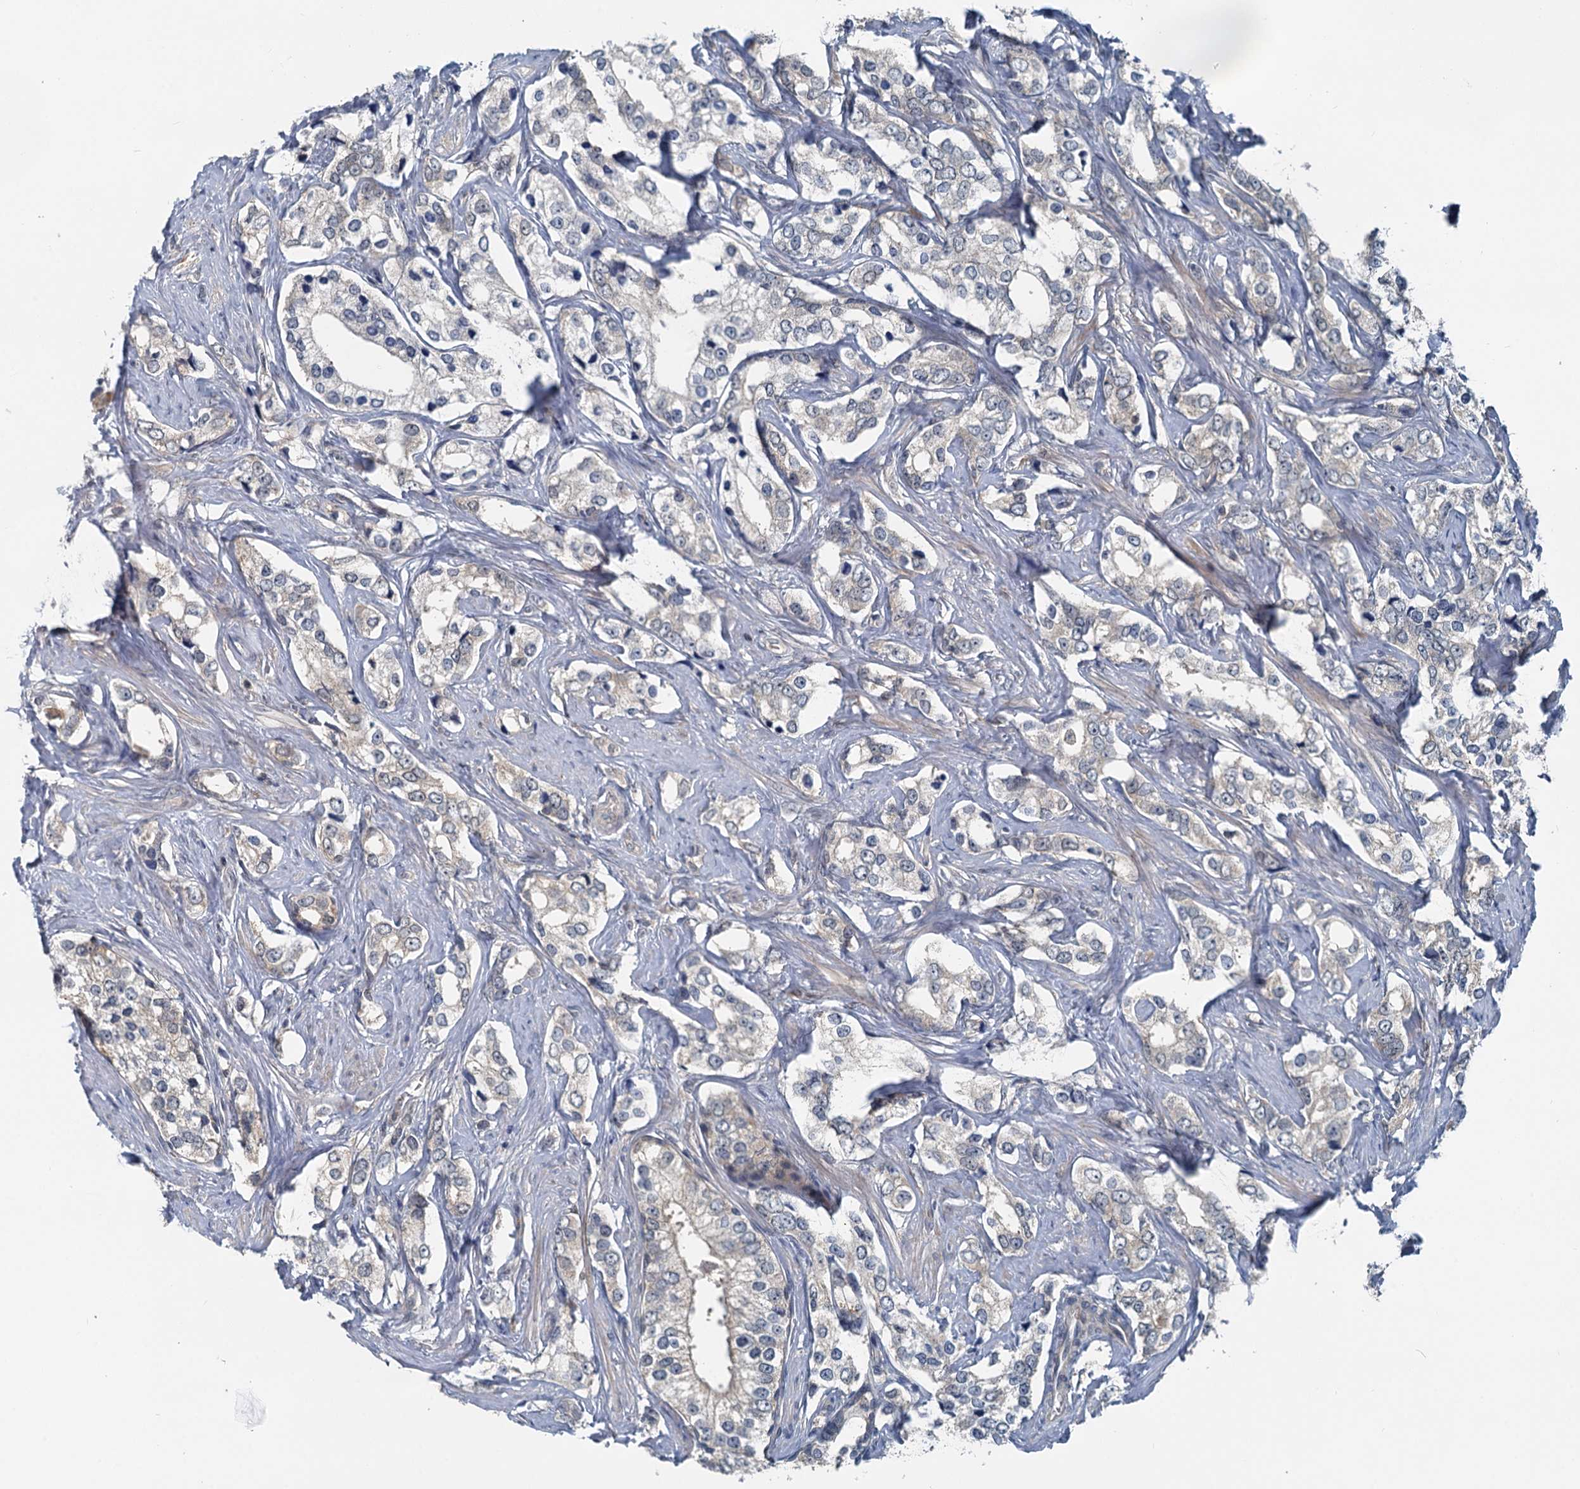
{"staining": {"intensity": "negative", "quantity": "none", "location": "none"}, "tissue": "prostate cancer", "cell_type": "Tumor cells", "image_type": "cancer", "snomed": [{"axis": "morphology", "description": "Adenocarcinoma, High grade"}, {"axis": "topography", "description": "Prostate"}], "caption": "High-grade adenocarcinoma (prostate) was stained to show a protein in brown. There is no significant positivity in tumor cells. Brightfield microscopy of IHC stained with DAB (3,3'-diaminobenzidine) (brown) and hematoxylin (blue), captured at high magnification.", "gene": "GCLM", "patient": {"sex": "male", "age": 66}}